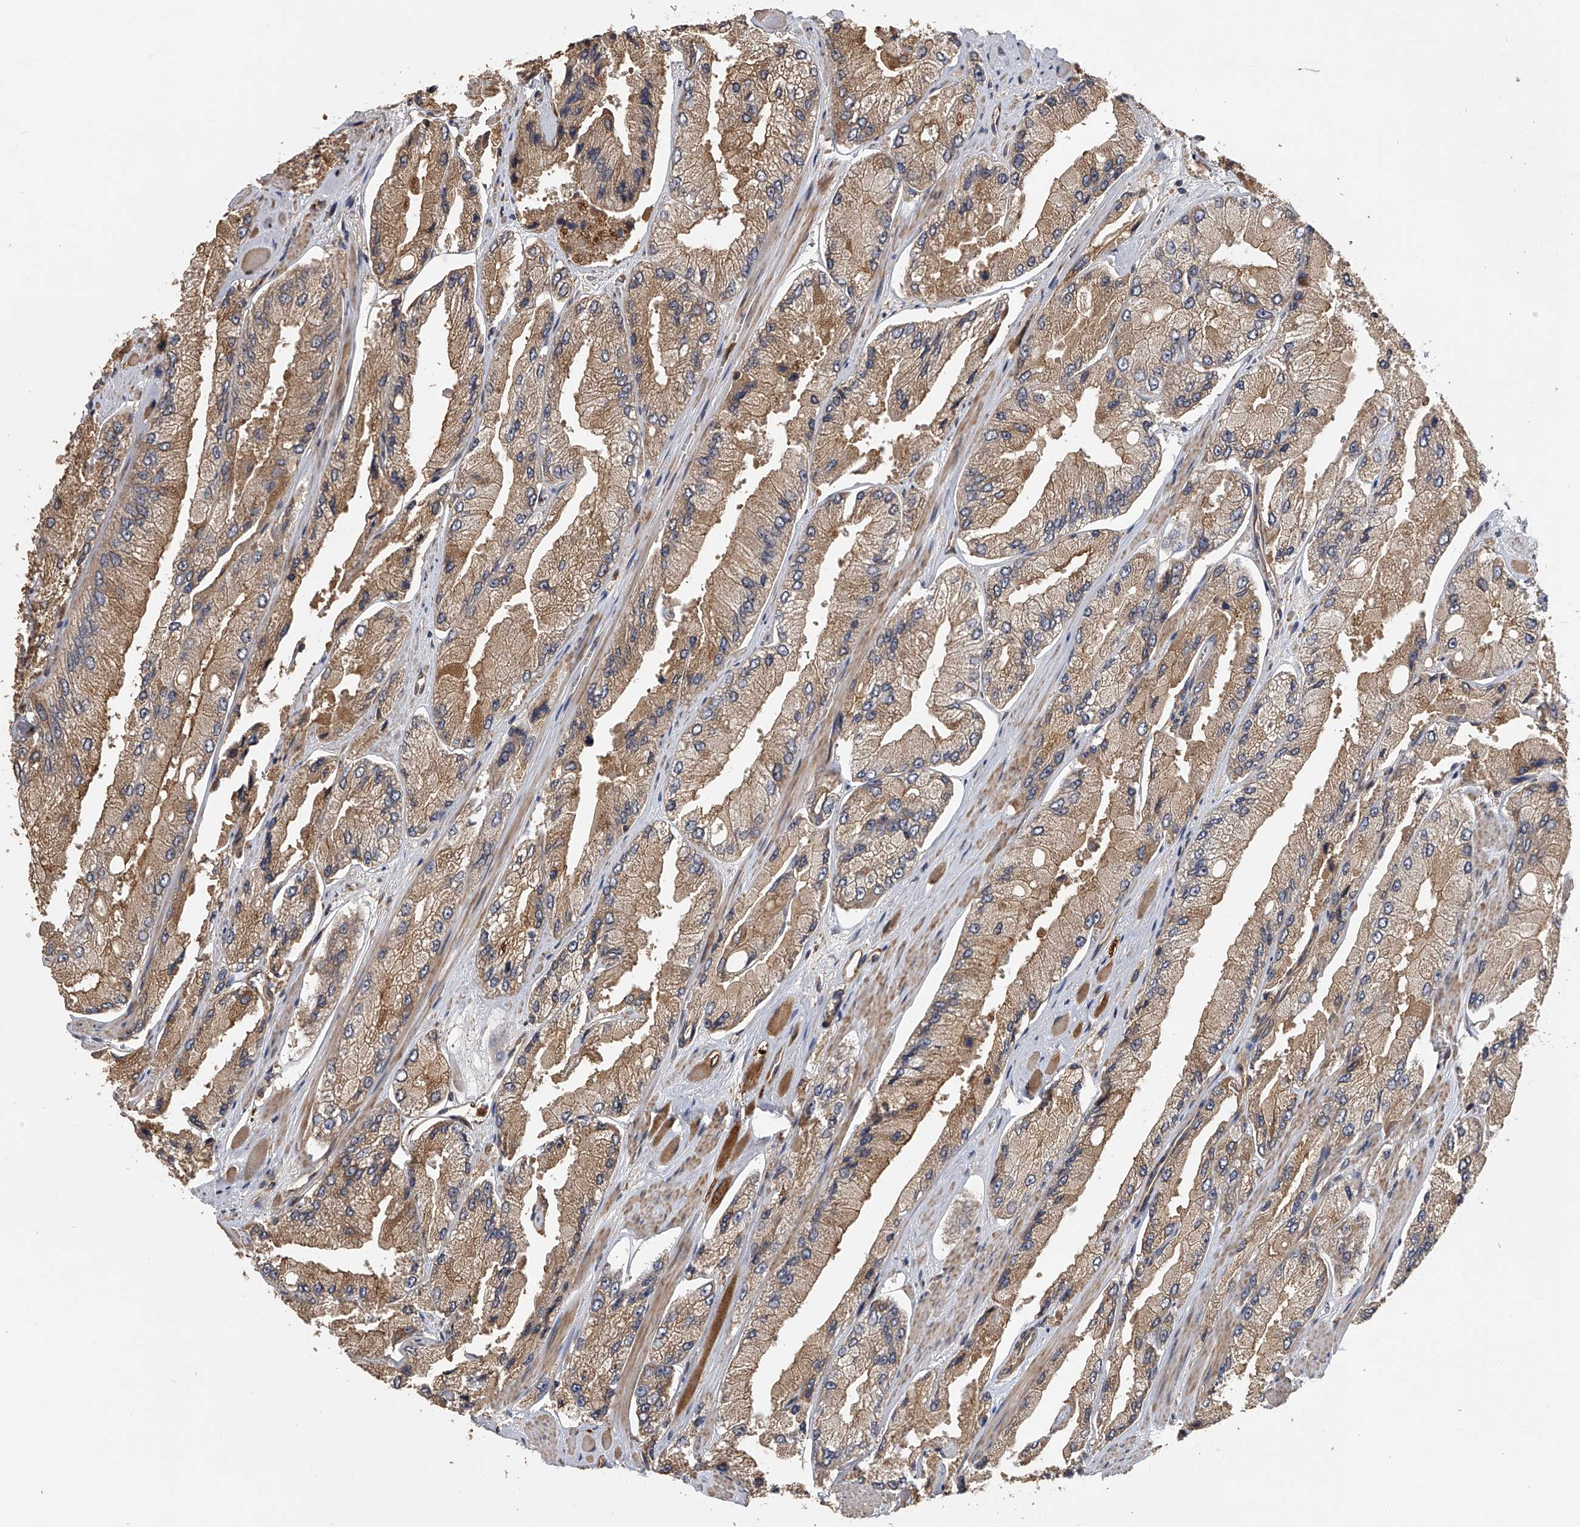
{"staining": {"intensity": "moderate", "quantity": ">75%", "location": "cytoplasmic/membranous"}, "tissue": "prostate cancer", "cell_type": "Tumor cells", "image_type": "cancer", "snomed": [{"axis": "morphology", "description": "Adenocarcinoma, High grade"}, {"axis": "topography", "description": "Prostate"}], "caption": "A brown stain highlights moderate cytoplasmic/membranous positivity of a protein in human prostate cancer (adenocarcinoma (high-grade)) tumor cells.", "gene": "PTPRA", "patient": {"sex": "male", "age": 58}}